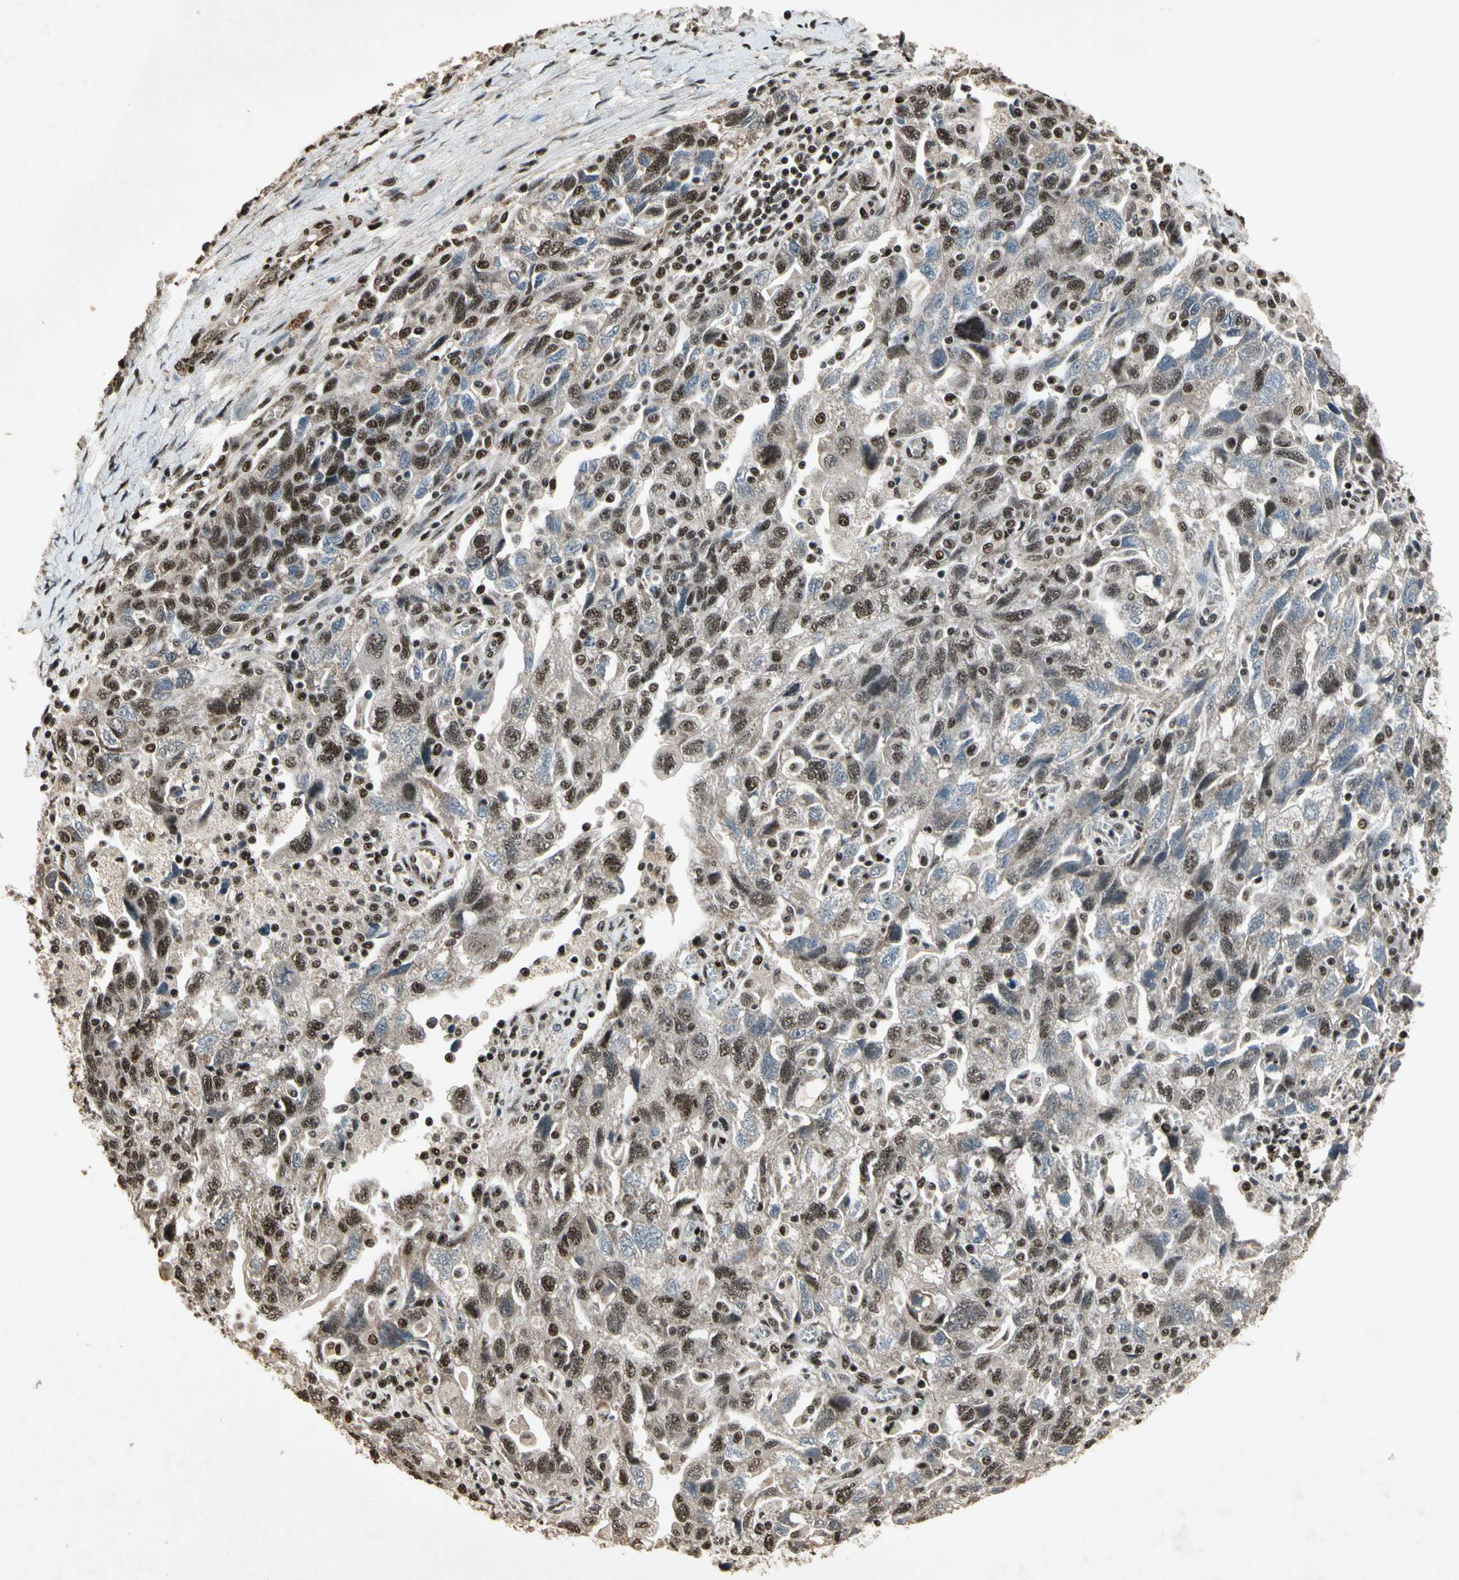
{"staining": {"intensity": "strong", "quantity": "25%-75%", "location": "nuclear"}, "tissue": "ovarian cancer", "cell_type": "Tumor cells", "image_type": "cancer", "snomed": [{"axis": "morphology", "description": "Carcinoma, NOS"}, {"axis": "morphology", "description": "Cystadenocarcinoma, serous, NOS"}, {"axis": "topography", "description": "Ovary"}], "caption": "Ovarian cancer (serous cystadenocarcinoma) stained with DAB (3,3'-diaminobenzidine) immunohistochemistry exhibits high levels of strong nuclear expression in about 25%-75% of tumor cells. The protein of interest is shown in brown color, while the nuclei are stained blue.", "gene": "TBX2", "patient": {"sex": "female", "age": 69}}